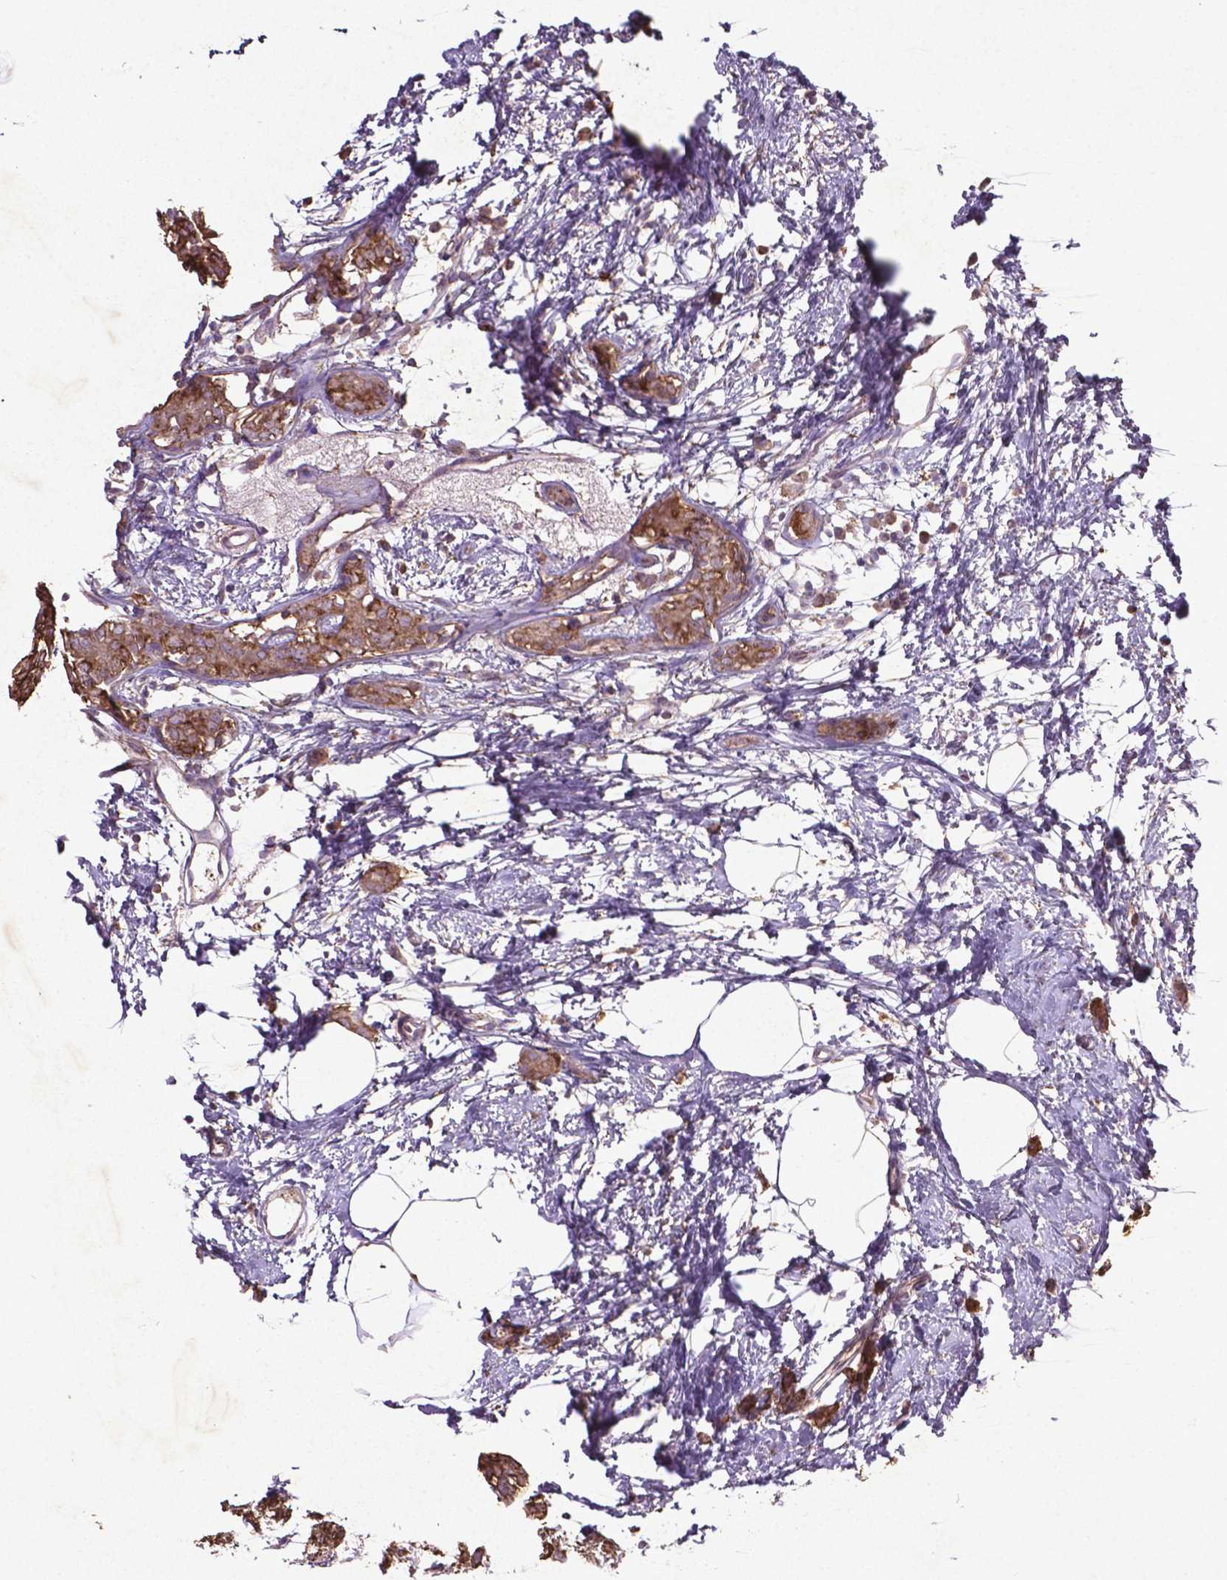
{"staining": {"intensity": "moderate", "quantity": ">75%", "location": "cytoplasmic/membranous"}, "tissue": "breast cancer", "cell_type": "Tumor cells", "image_type": "cancer", "snomed": [{"axis": "morphology", "description": "Duct carcinoma"}, {"axis": "topography", "description": "Breast"}], "caption": "The micrograph demonstrates staining of infiltrating ductal carcinoma (breast), revealing moderate cytoplasmic/membranous protein positivity (brown color) within tumor cells.", "gene": "MTOR", "patient": {"sex": "female", "age": 40}}